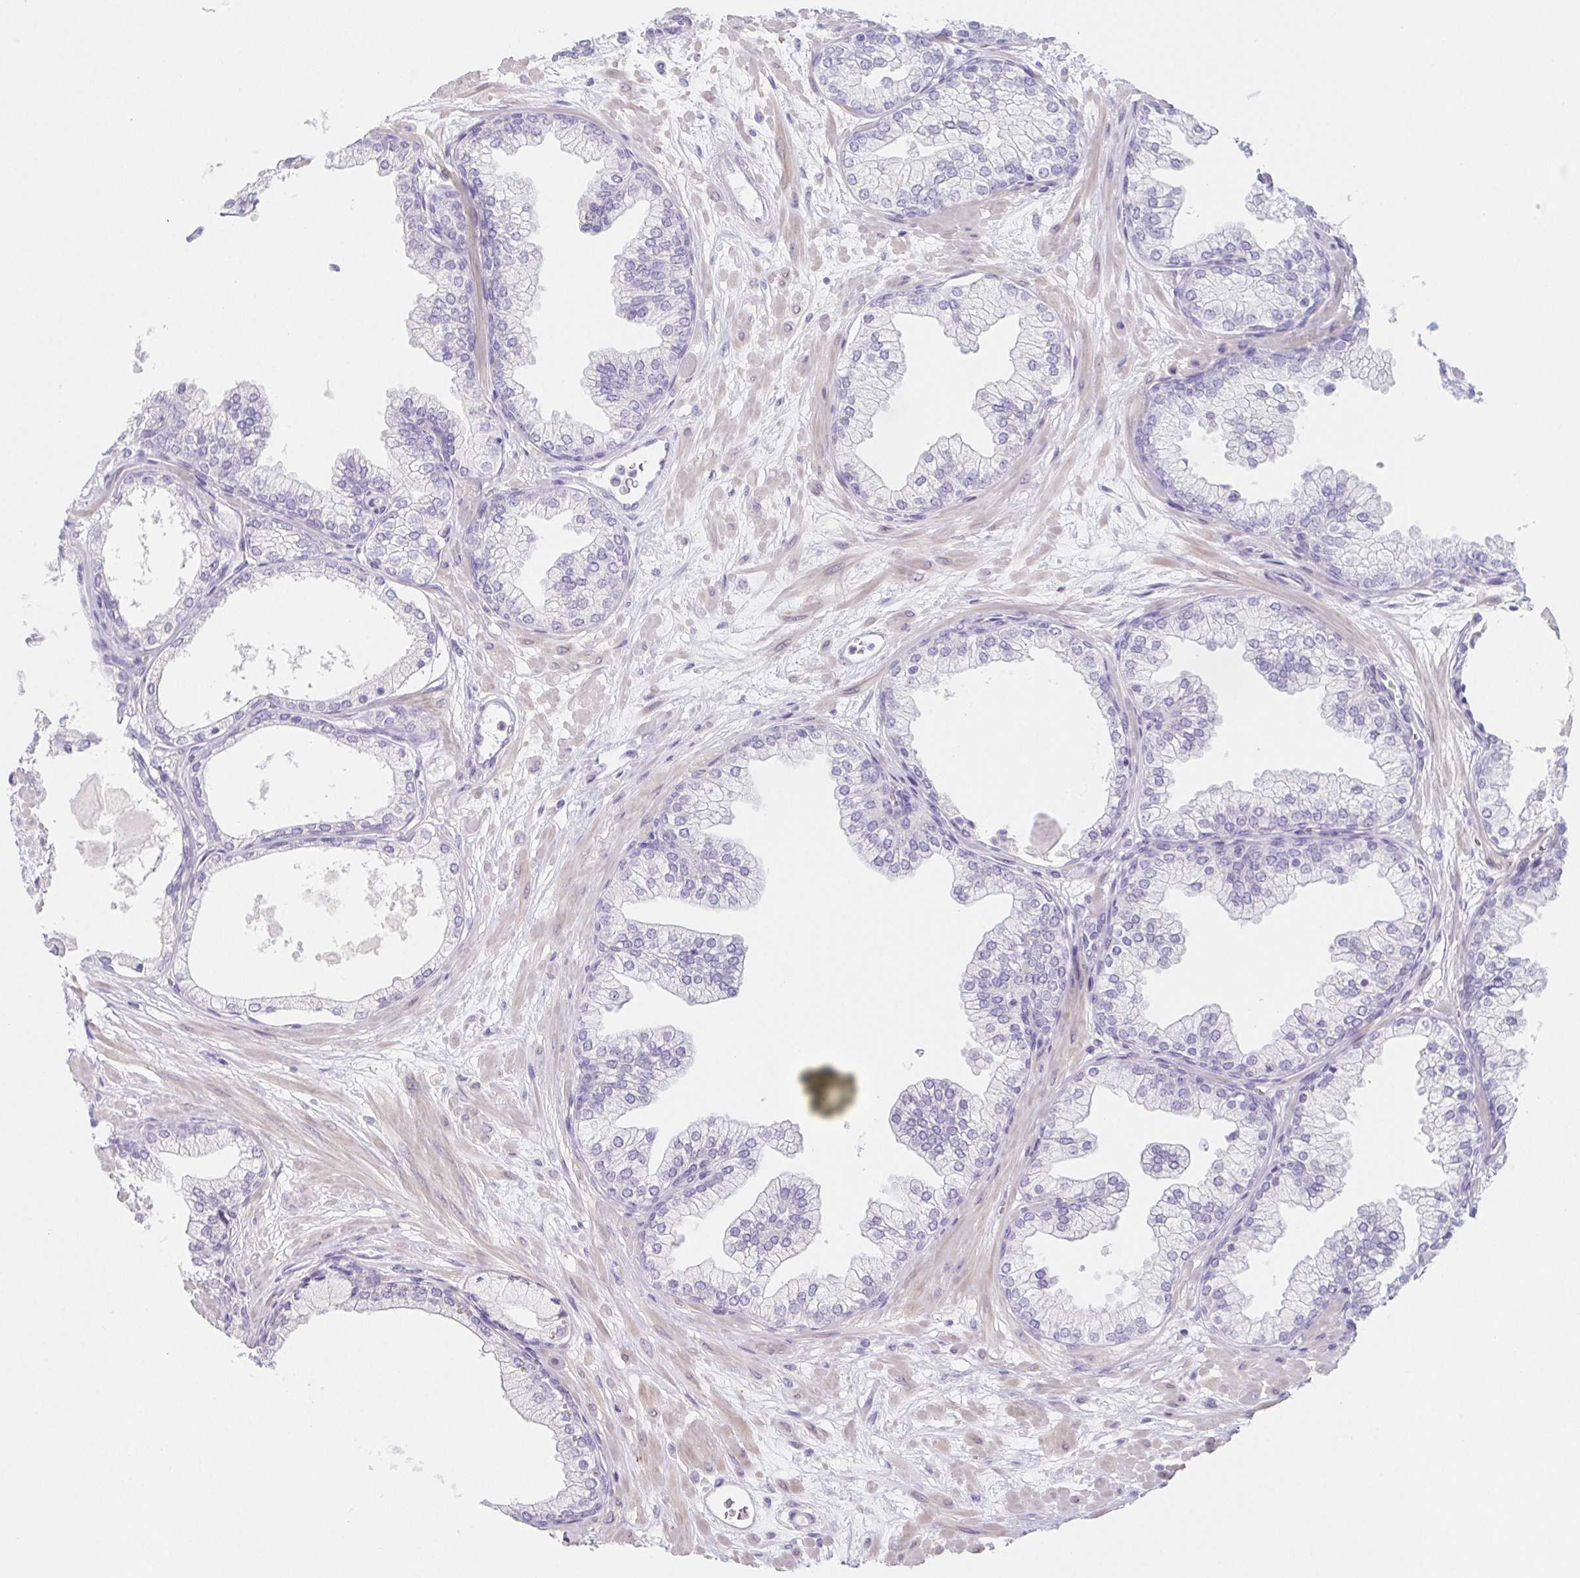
{"staining": {"intensity": "negative", "quantity": "none", "location": "none"}, "tissue": "prostate", "cell_type": "Glandular cells", "image_type": "normal", "snomed": [{"axis": "morphology", "description": "Normal tissue, NOS"}, {"axis": "topography", "description": "Prostate"}, {"axis": "topography", "description": "Peripheral nerve tissue"}], "caption": "The image reveals no significant positivity in glandular cells of prostate.", "gene": "HDGFL1", "patient": {"sex": "male", "age": 61}}